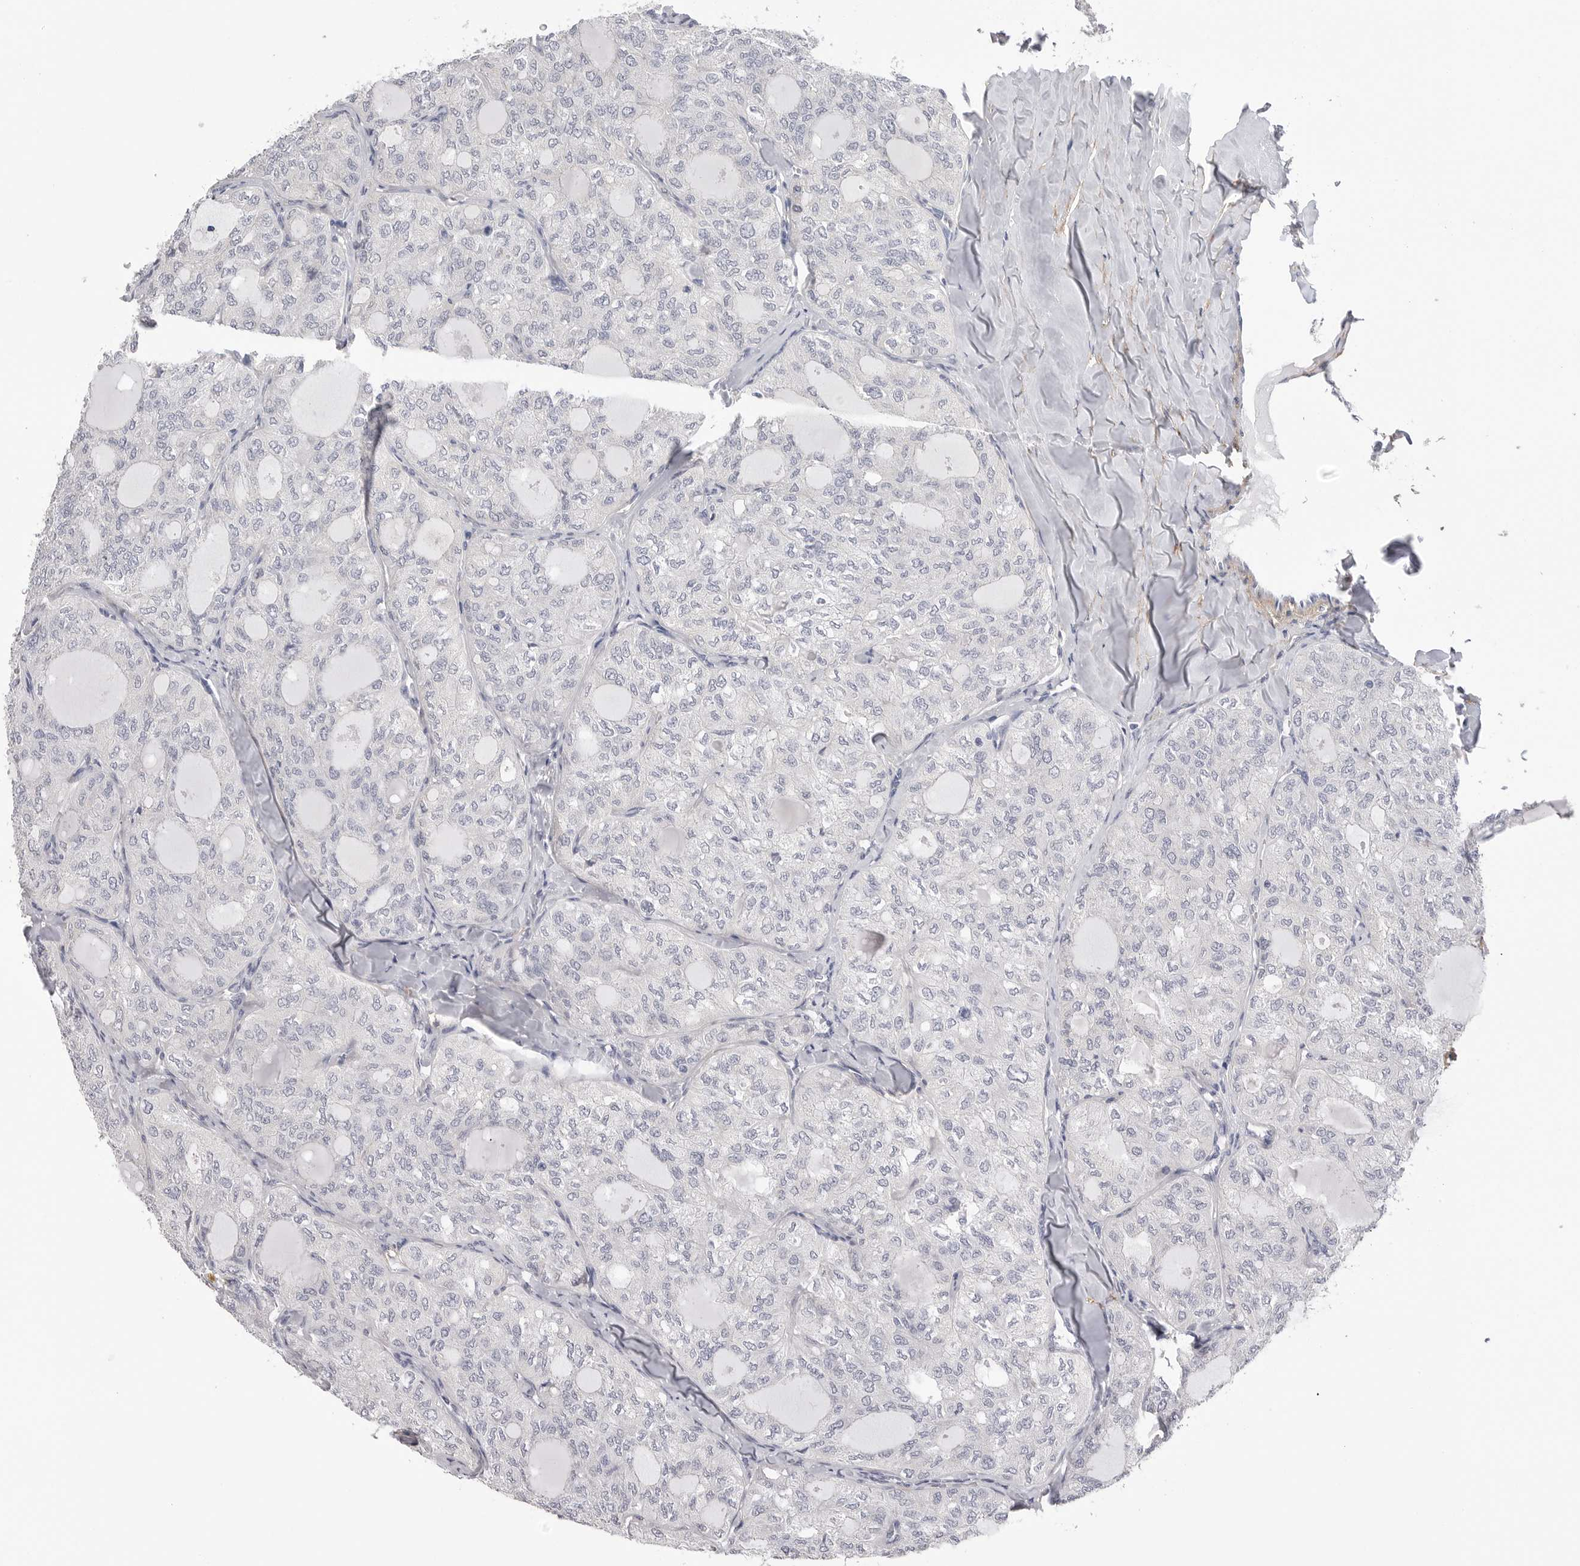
{"staining": {"intensity": "negative", "quantity": "none", "location": "none"}, "tissue": "thyroid cancer", "cell_type": "Tumor cells", "image_type": "cancer", "snomed": [{"axis": "morphology", "description": "Follicular adenoma carcinoma, NOS"}, {"axis": "topography", "description": "Thyroid gland"}], "caption": "Immunohistochemistry image of thyroid follicular adenoma carcinoma stained for a protein (brown), which reveals no expression in tumor cells.", "gene": "AKAP12", "patient": {"sex": "male", "age": 75}}